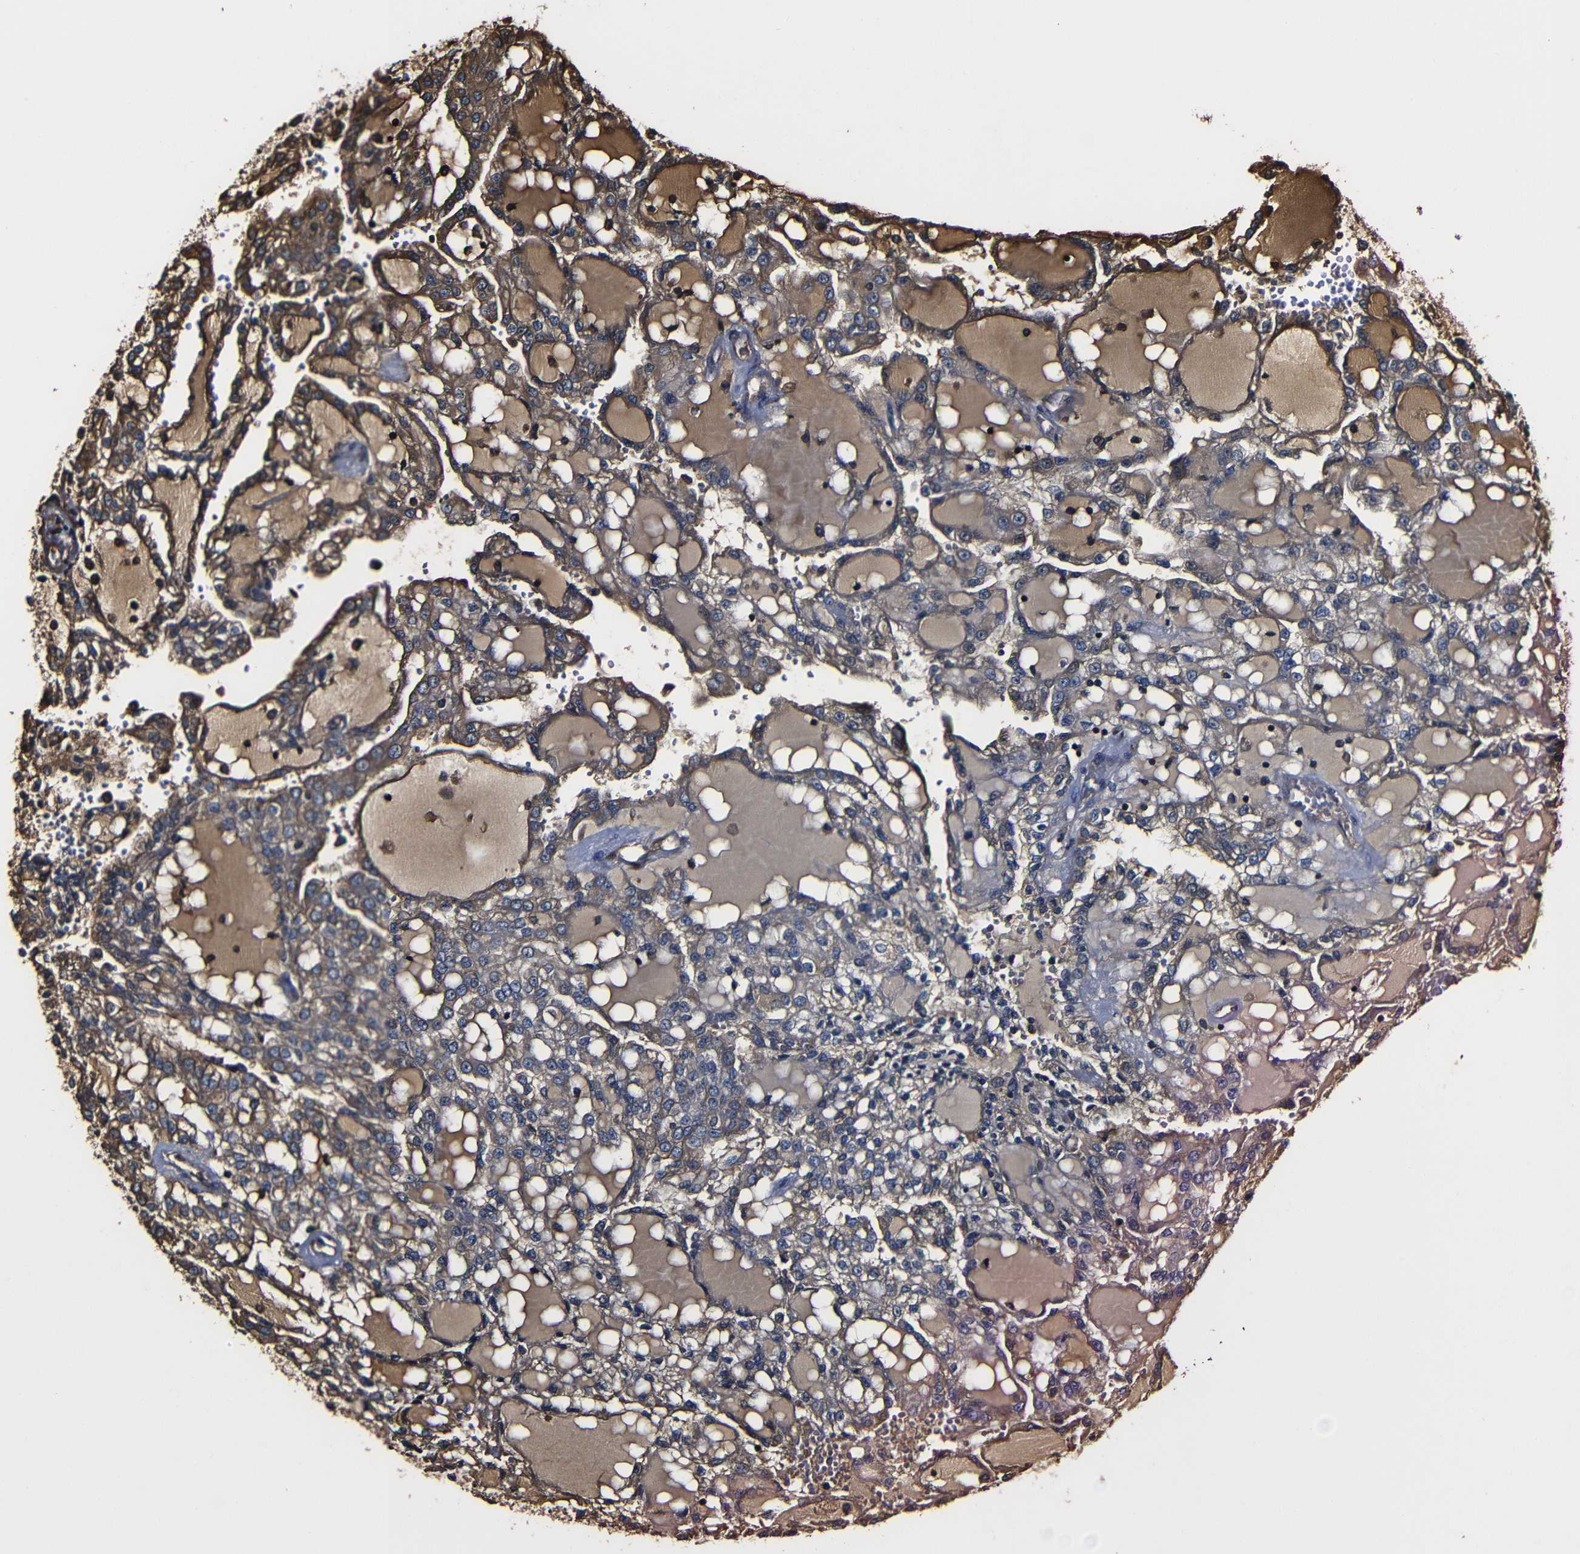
{"staining": {"intensity": "moderate", "quantity": ">75%", "location": "cytoplasmic/membranous"}, "tissue": "renal cancer", "cell_type": "Tumor cells", "image_type": "cancer", "snomed": [{"axis": "morphology", "description": "Adenocarcinoma, NOS"}, {"axis": "topography", "description": "Kidney"}], "caption": "Human renal adenocarcinoma stained for a protein (brown) exhibits moderate cytoplasmic/membranous positive expression in approximately >75% of tumor cells.", "gene": "MSN", "patient": {"sex": "male", "age": 63}}